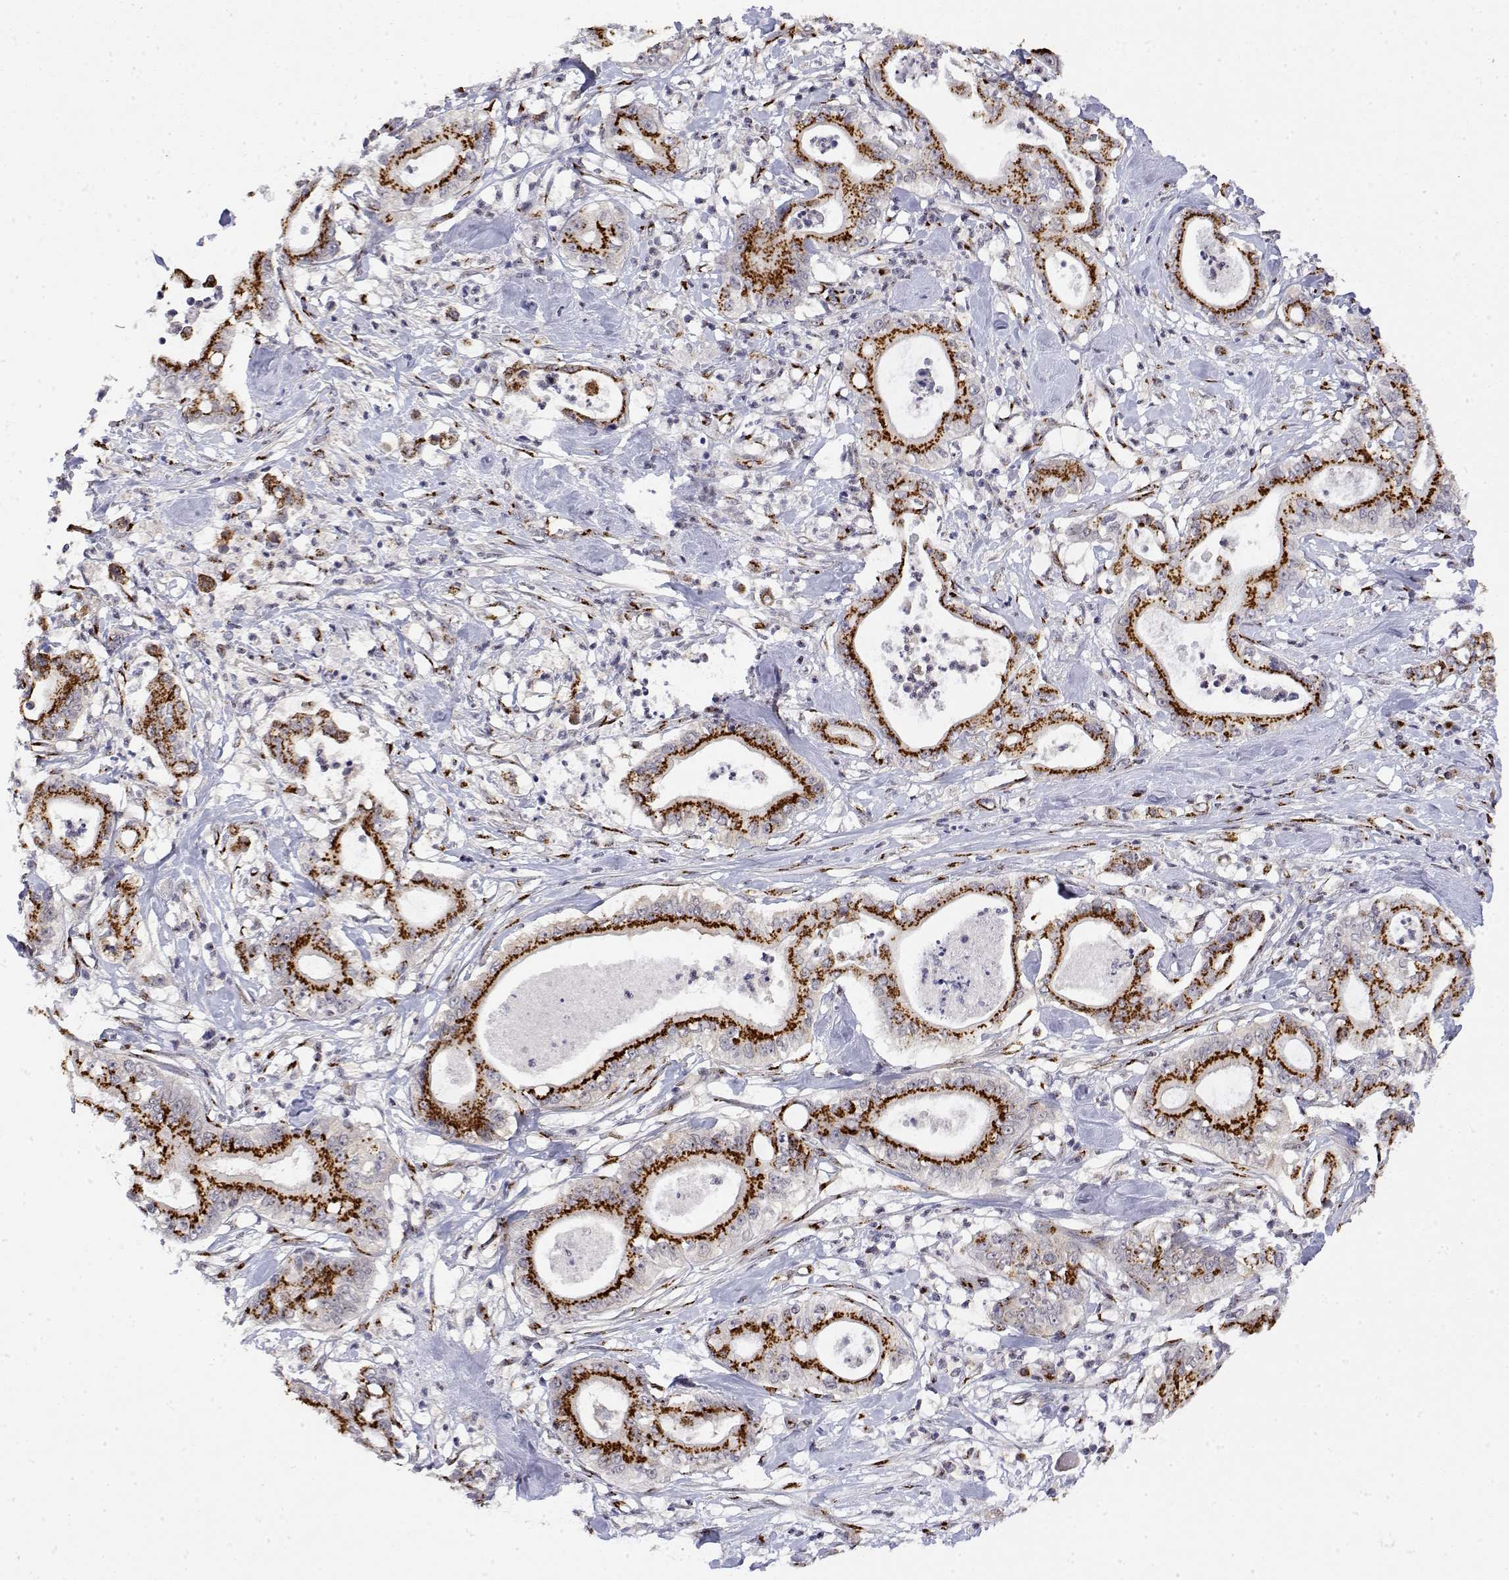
{"staining": {"intensity": "strong", "quantity": ">75%", "location": "cytoplasmic/membranous"}, "tissue": "pancreatic cancer", "cell_type": "Tumor cells", "image_type": "cancer", "snomed": [{"axis": "morphology", "description": "Adenocarcinoma, NOS"}, {"axis": "topography", "description": "Pancreas"}], "caption": "This histopathology image reveals pancreatic adenocarcinoma stained with IHC to label a protein in brown. The cytoplasmic/membranous of tumor cells show strong positivity for the protein. Nuclei are counter-stained blue.", "gene": "YIPF3", "patient": {"sex": "male", "age": 71}}